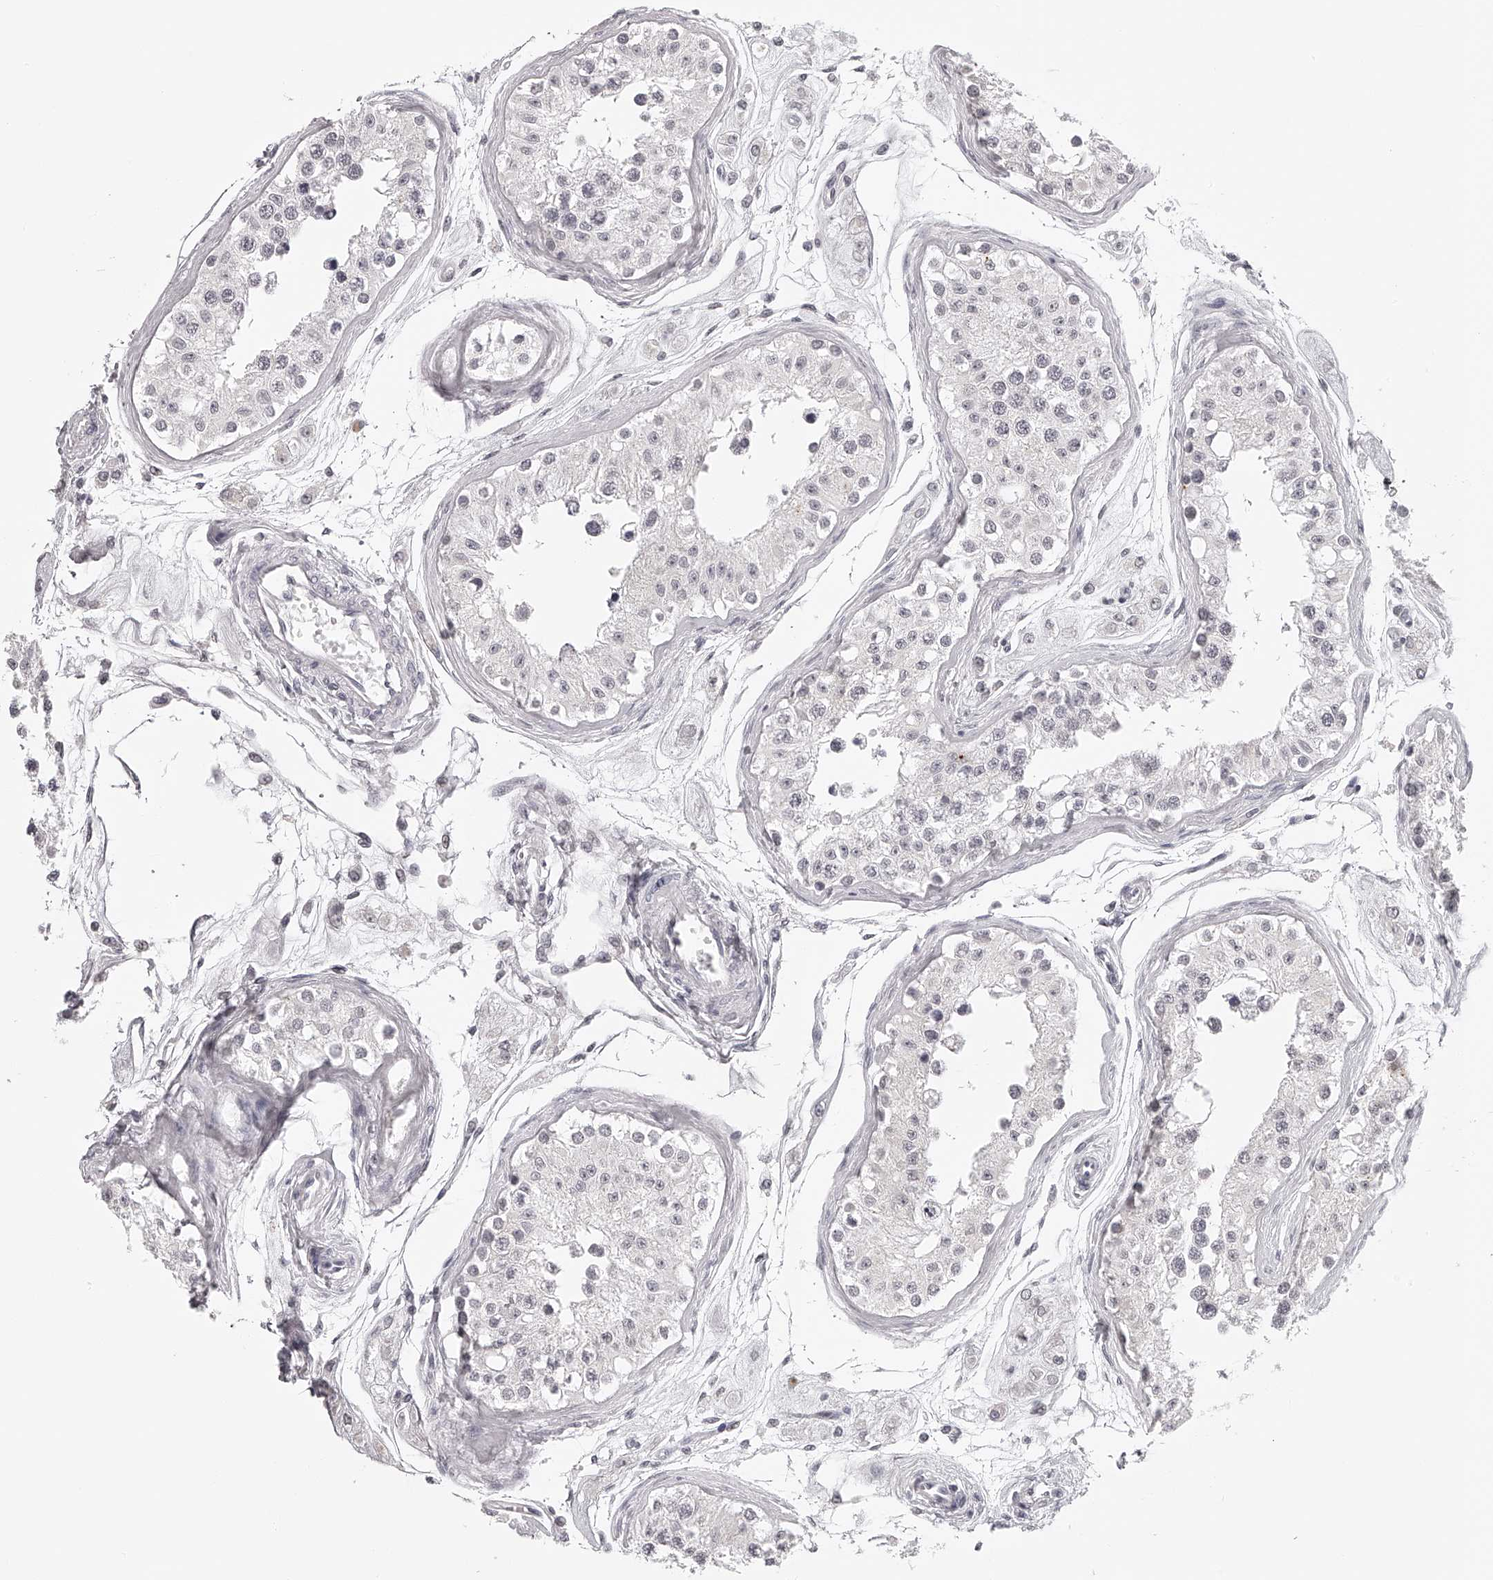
{"staining": {"intensity": "negative", "quantity": "none", "location": "none"}, "tissue": "testis", "cell_type": "Cells in seminiferous ducts", "image_type": "normal", "snomed": [{"axis": "morphology", "description": "Normal tissue, NOS"}, {"axis": "morphology", "description": "Adenocarcinoma, metastatic, NOS"}, {"axis": "topography", "description": "Testis"}], "caption": "An image of testis stained for a protein reveals no brown staining in cells in seminiferous ducts. The staining is performed using DAB (3,3'-diaminobenzidine) brown chromogen with nuclei counter-stained in using hematoxylin.", "gene": "RNF220", "patient": {"sex": "male", "age": 26}}